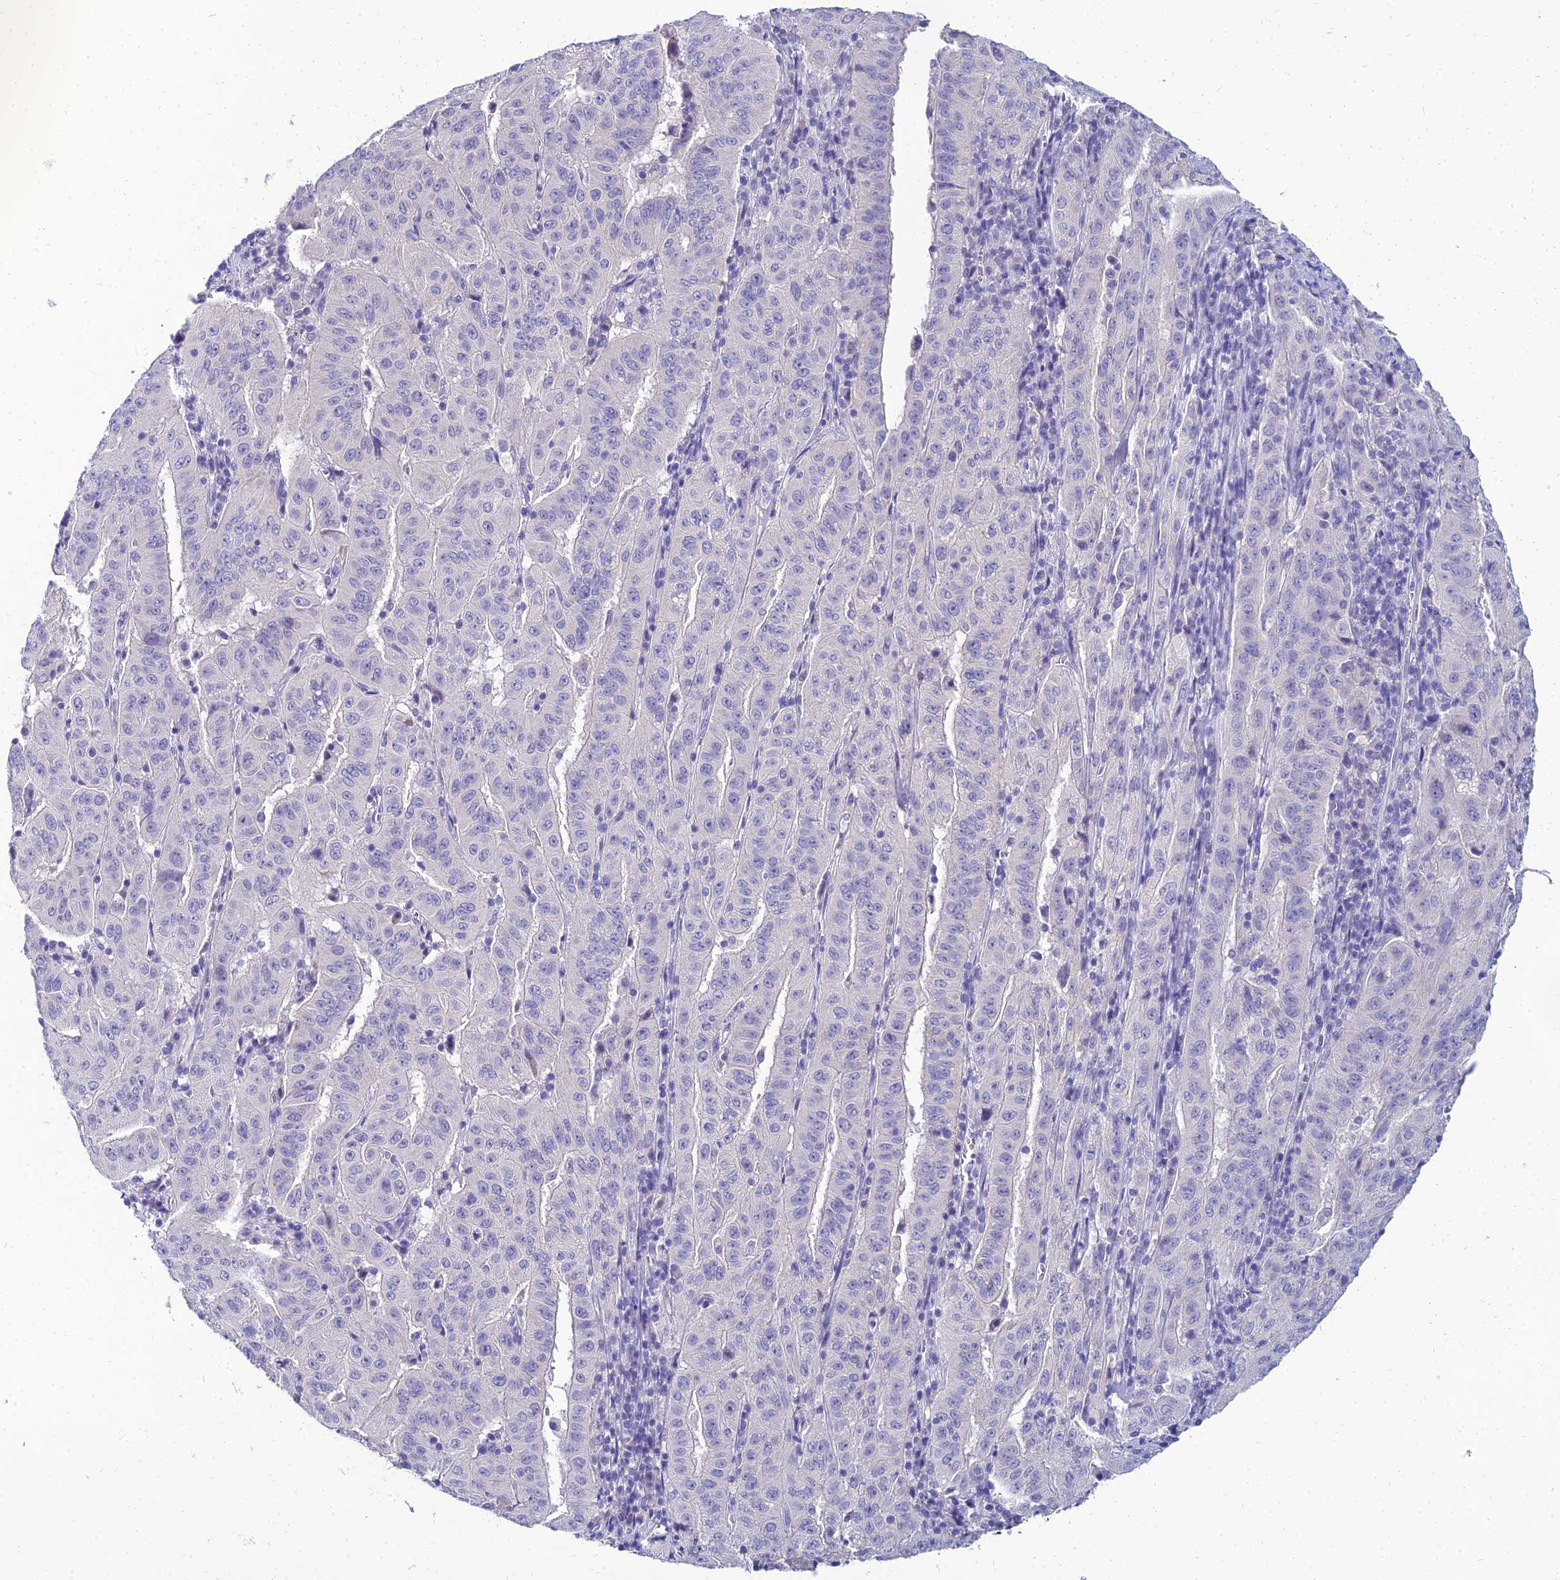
{"staining": {"intensity": "negative", "quantity": "none", "location": "none"}, "tissue": "pancreatic cancer", "cell_type": "Tumor cells", "image_type": "cancer", "snomed": [{"axis": "morphology", "description": "Adenocarcinoma, NOS"}, {"axis": "topography", "description": "Pancreas"}], "caption": "A histopathology image of human adenocarcinoma (pancreatic) is negative for staining in tumor cells.", "gene": "NPY", "patient": {"sex": "male", "age": 63}}